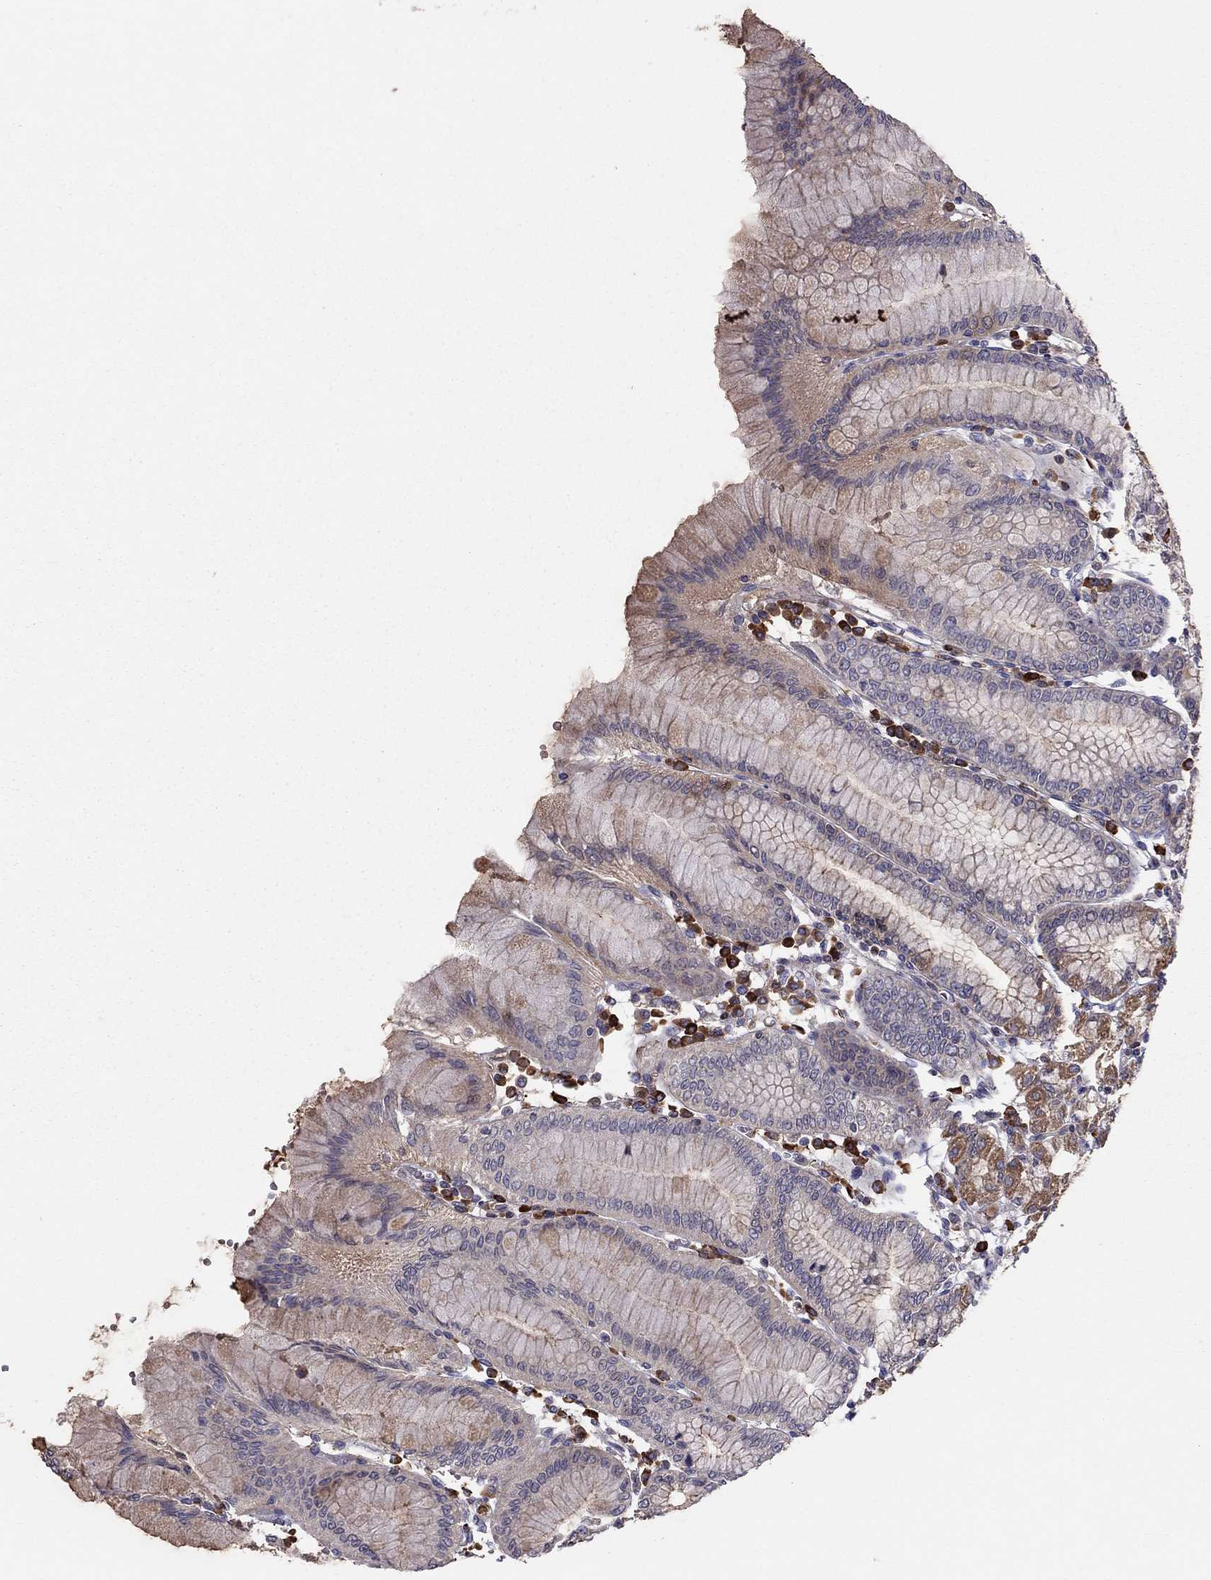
{"staining": {"intensity": "moderate", "quantity": "25%-75%", "location": "cytoplasmic/membranous"}, "tissue": "stomach", "cell_type": "Glandular cells", "image_type": "normal", "snomed": [{"axis": "morphology", "description": "Normal tissue, NOS"}, {"axis": "topography", "description": "Skeletal muscle"}, {"axis": "topography", "description": "Stomach"}], "caption": "IHC image of benign stomach: human stomach stained using immunohistochemistry (IHC) exhibits medium levels of moderate protein expression localized specifically in the cytoplasmic/membranous of glandular cells, appearing as a cytoplasmic/membranous brown color.", "gene": "PIK3CG", "patient": {"sex": "female", "age": 57}}